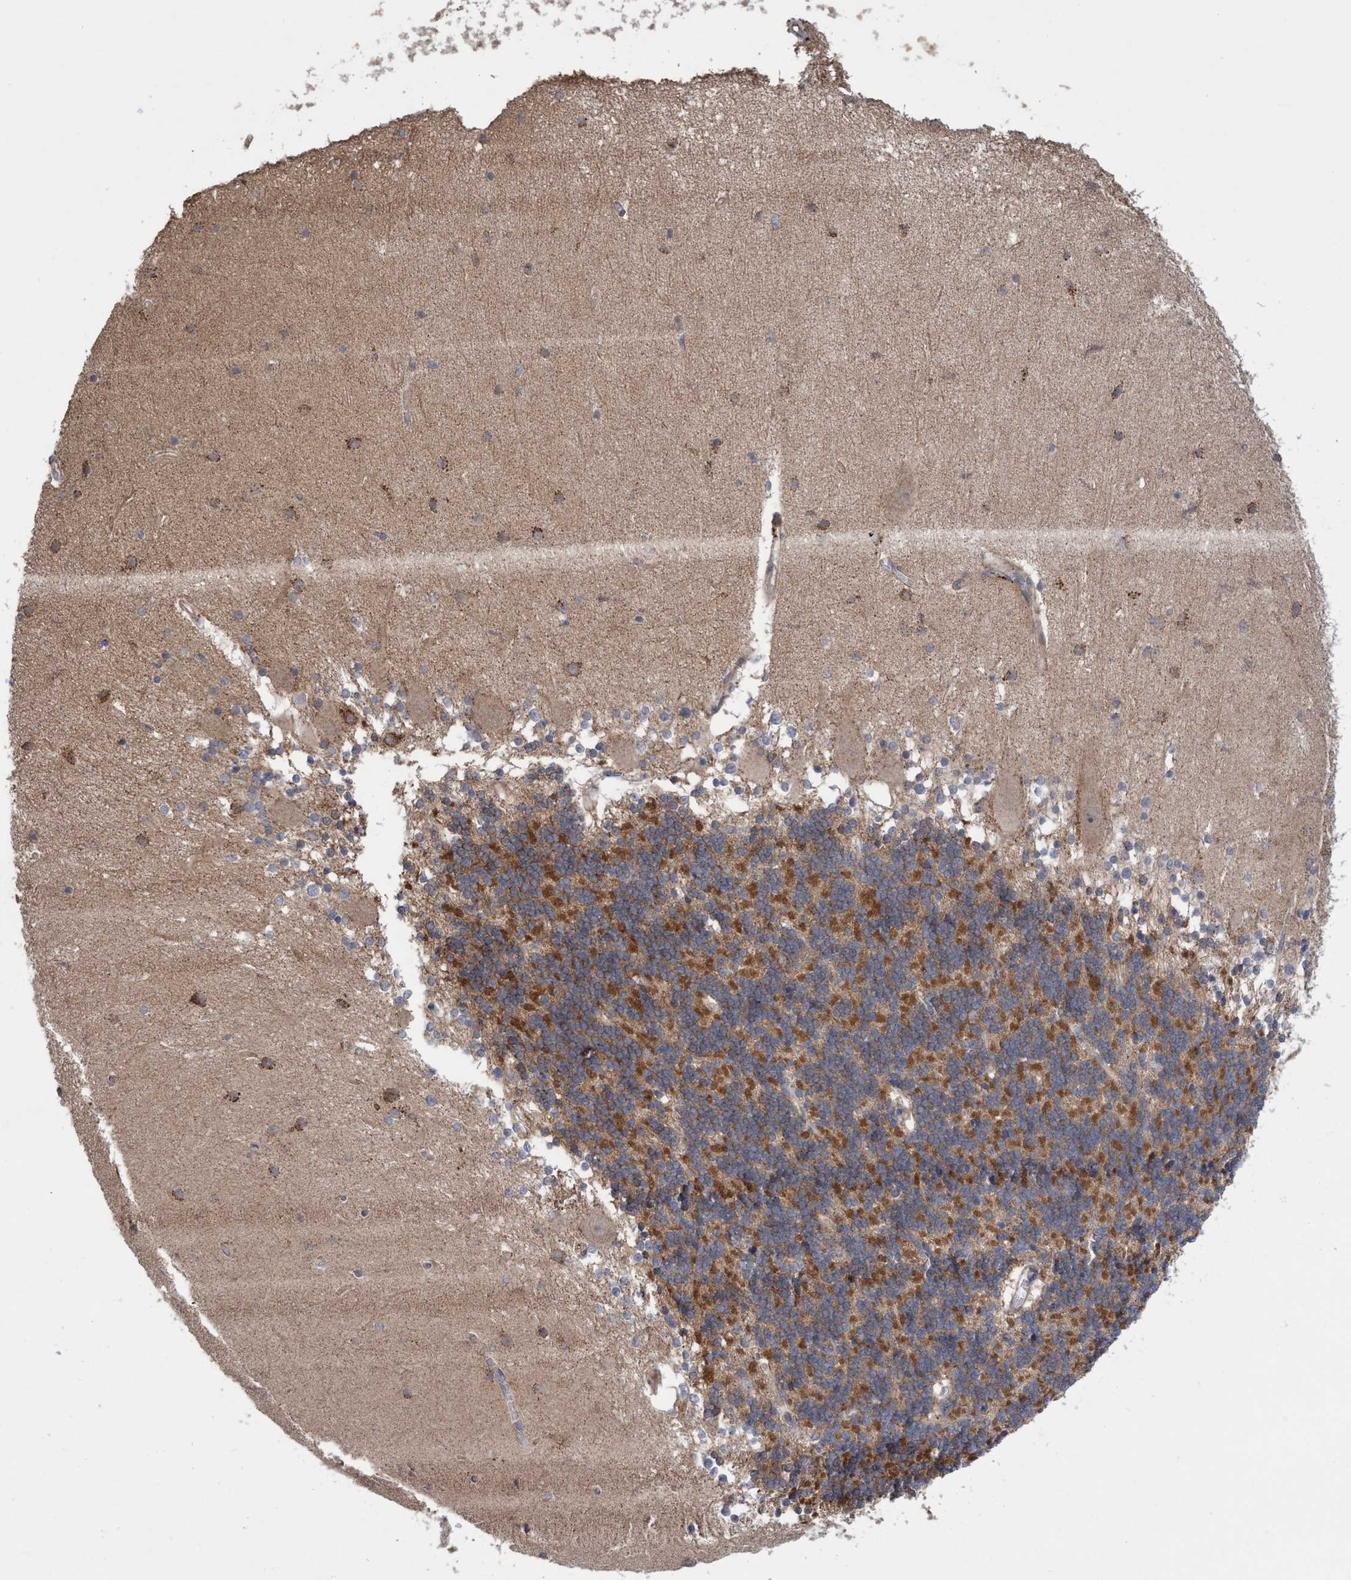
{"staining": {"intensity": "strong", "quantity": "25%-75%", "location": "cytoplasmic/membranous"}, "tissue": "cerebellum", "cell_type": "Cells in granular layer", "image_type": "normal", "snomed": [{"axis": "morphology", "description": "Normal tissue, NOS"}, {"axis": "topography", "description": "Cerebellum"}], "caption": "The image displays staining of benign cerebellum, revealing strong cytoplasmic/membranous protein expression (brown color) within cells in granular layer.", "gene": "P2RY14", "patient": {"sex": "female", "age": 54}}